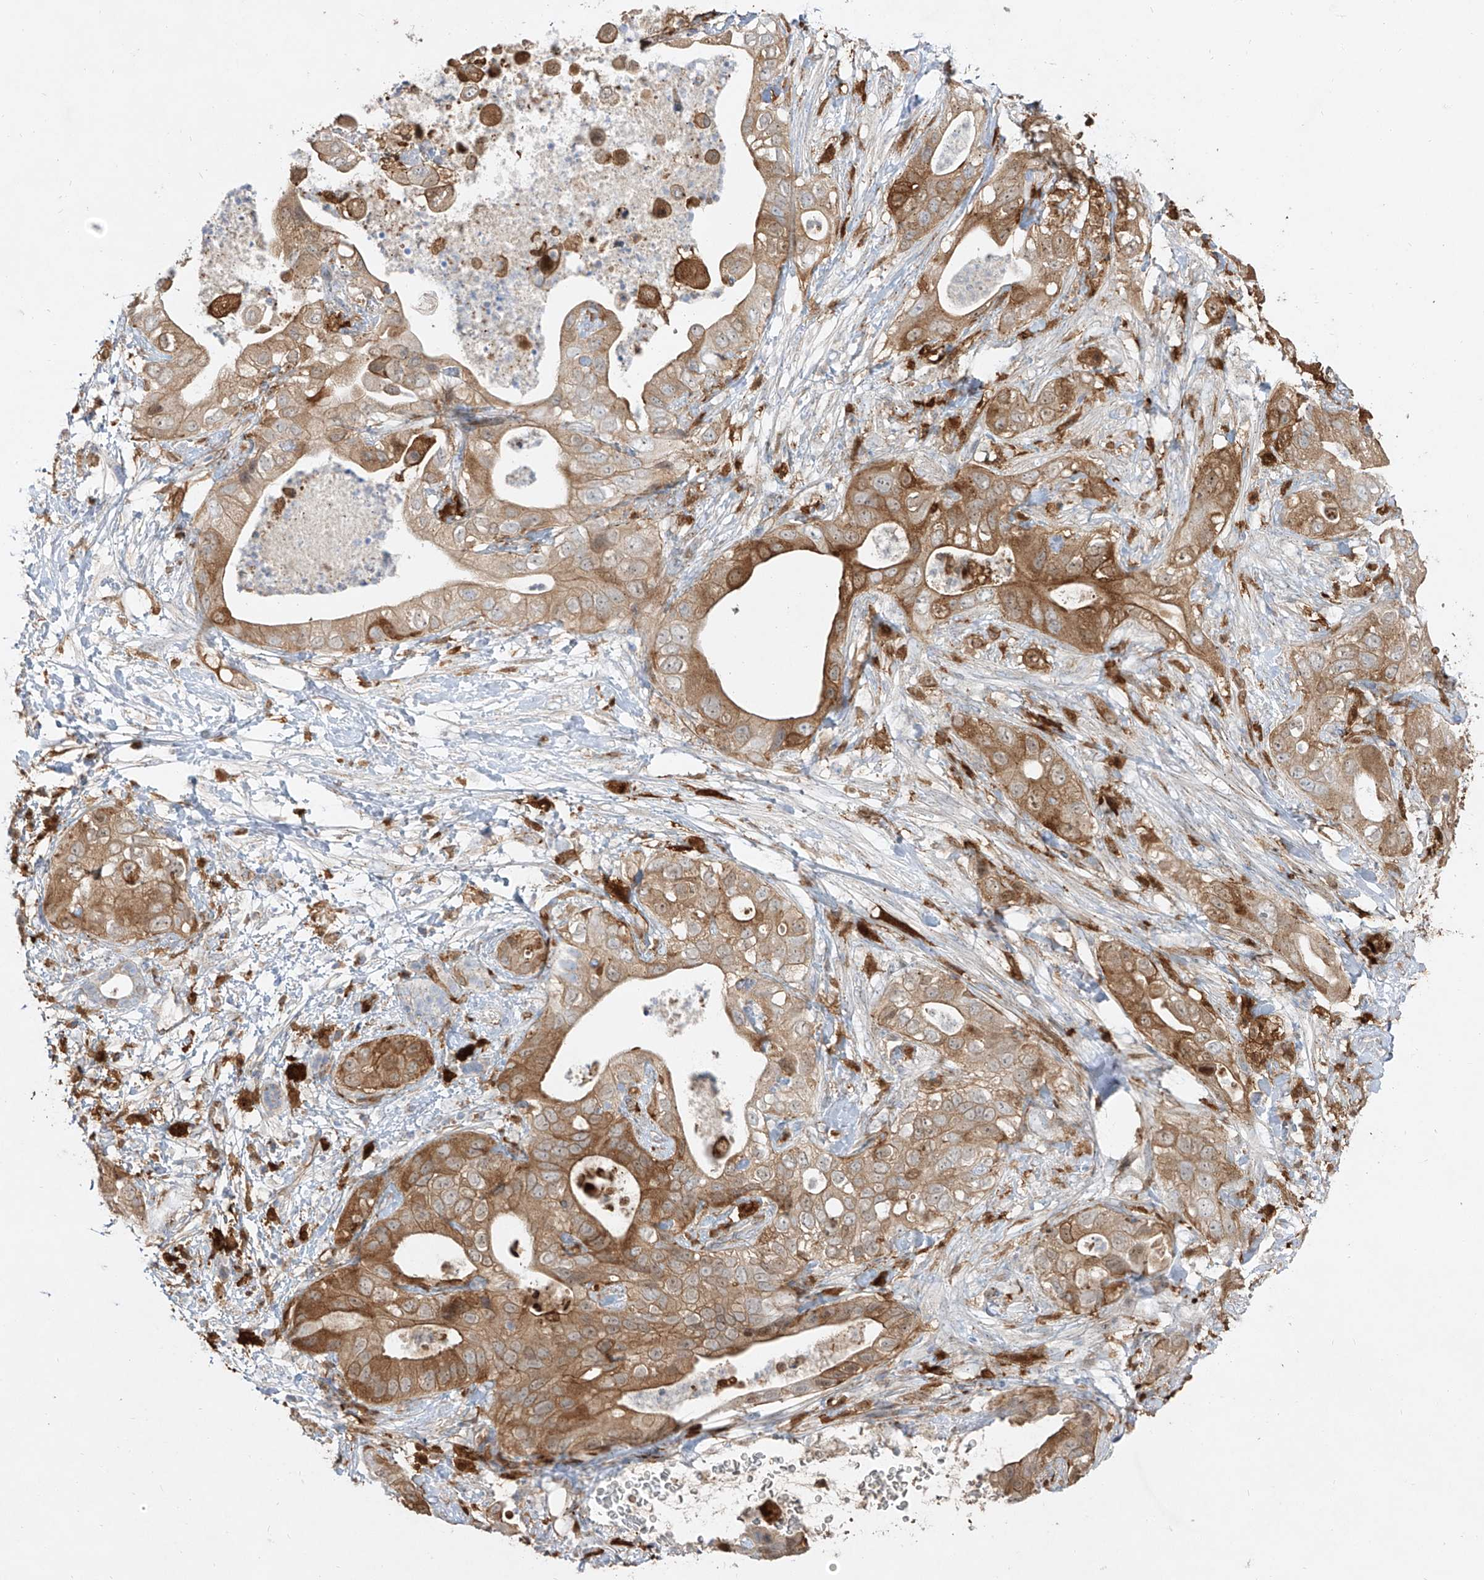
{"staining": {"intensity": "moderate", "quantity": ">75%", "location": "cytoplasmic/membranous"}, "tissue": "pancreatic cancer", "cell_type": "Tumor cells", "image_type": "cancer", "snomed": [{"axis": "morphology", "description": "Adenocarcinoma, NOS"}, {"axis": "topography", "description": "Pancreas"}], "caption": "Immunohistochemistry (DAB (3,3'-diaminobenzidine)) staining of human pancreatic adenocarcinoma reveals moderate cytoplasmic/membranous protein expression in about >75% of tumor cells.", "gene": "KYNU", "patient": {"sex": "female", "age": 78}}